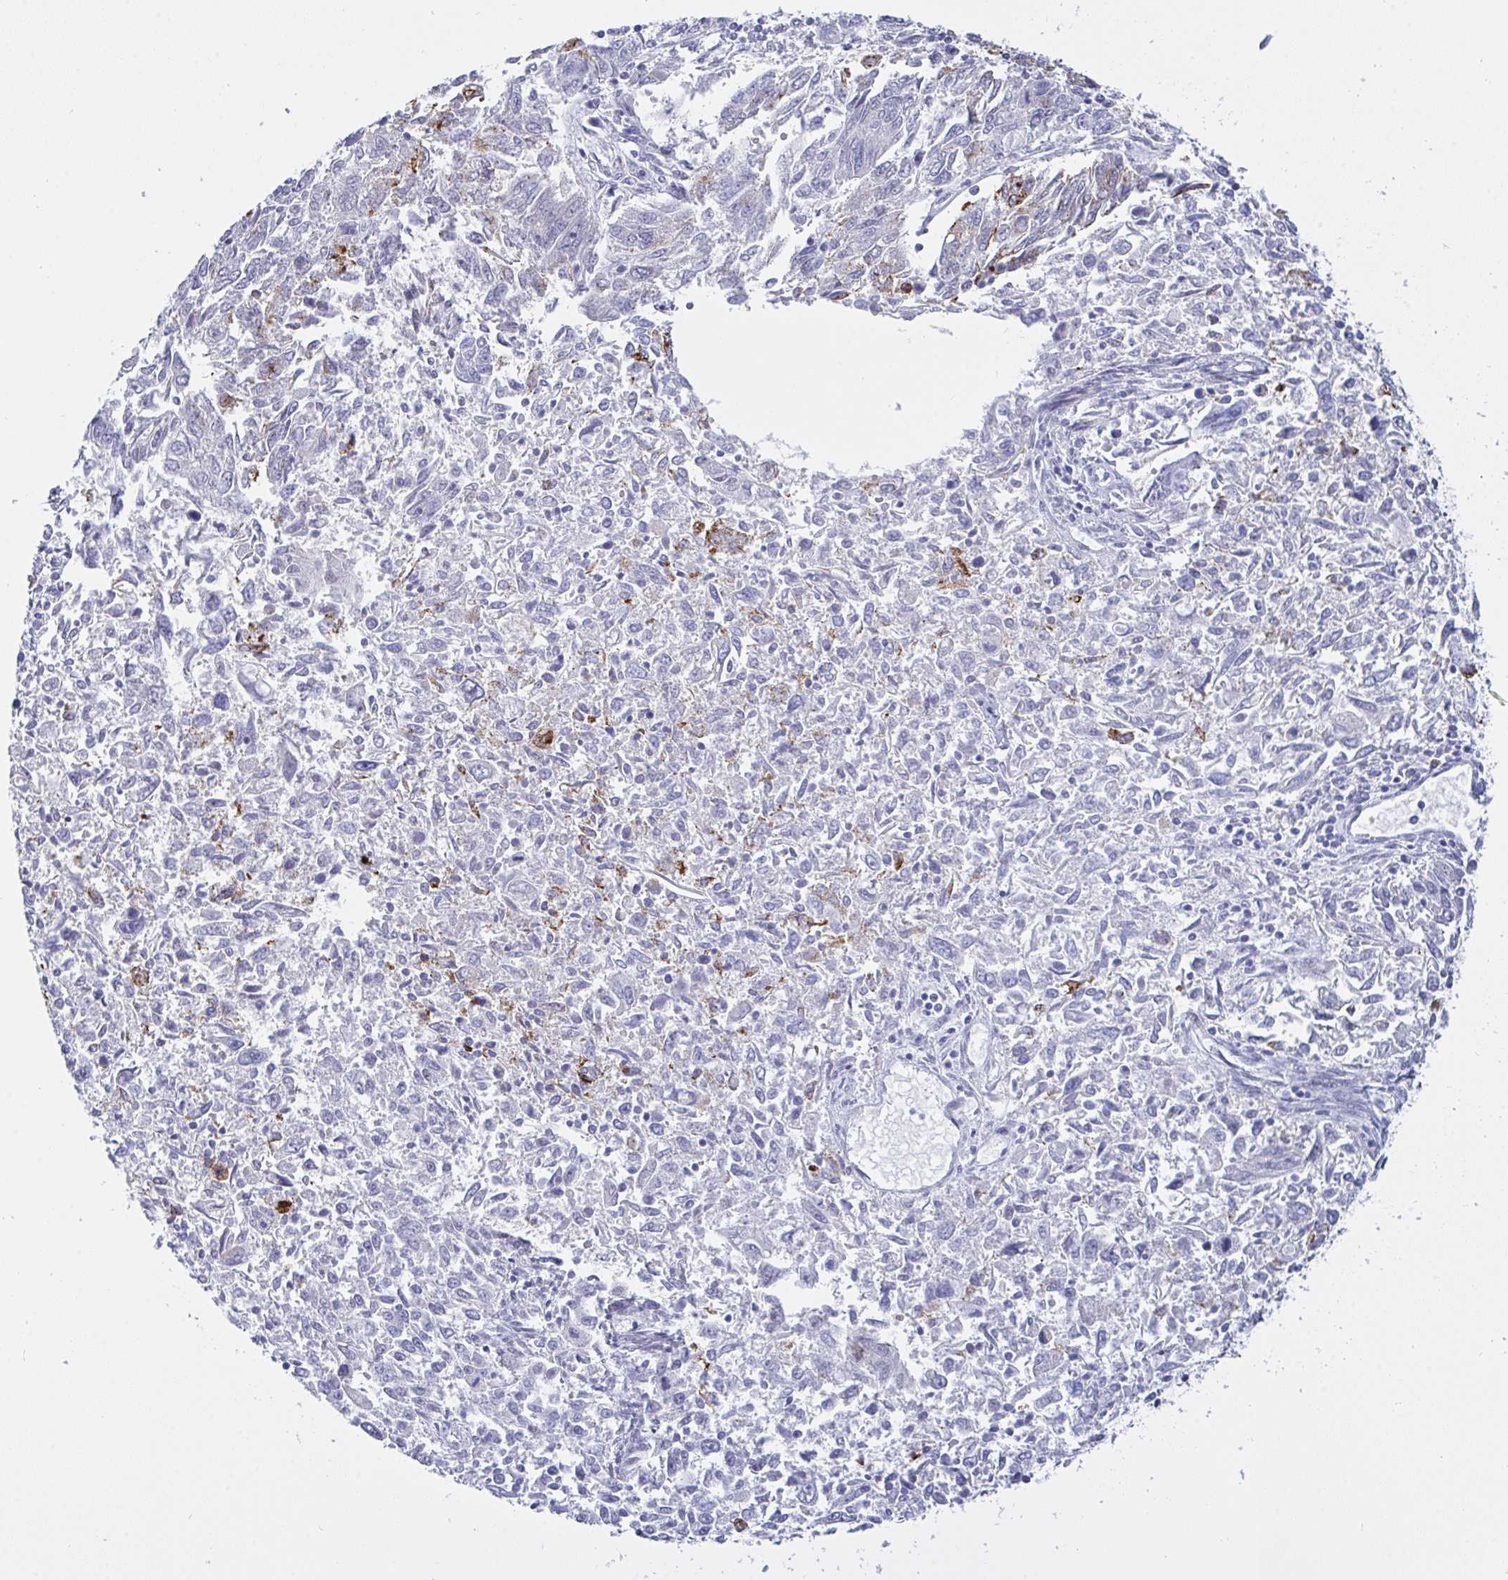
{"staining": {"intensity": "moderate", "quantity": "<25%", "location": "cytoplasmic/membranous"}, "tissue": "endometrial cancer", "cell_type": "Tumor cells", "image_type": "cancer", "snomed": [{"axis": "morphology", "description": "Adenocarcinoma, NOS"}, {"axis": "topography", "description": "Endometrium"}], "caption": "High-magnification brightfield microscopy of endometrial adenocarcinoma stained with DAB (brown) and counterstained with hematoxylin (blue). tumor cells exhibit moderate cytoplasmic/membranous expression is identified in about<25% of cells.", "gene": "FBXL22", "patient": {"sex": "female", "age": 42}}